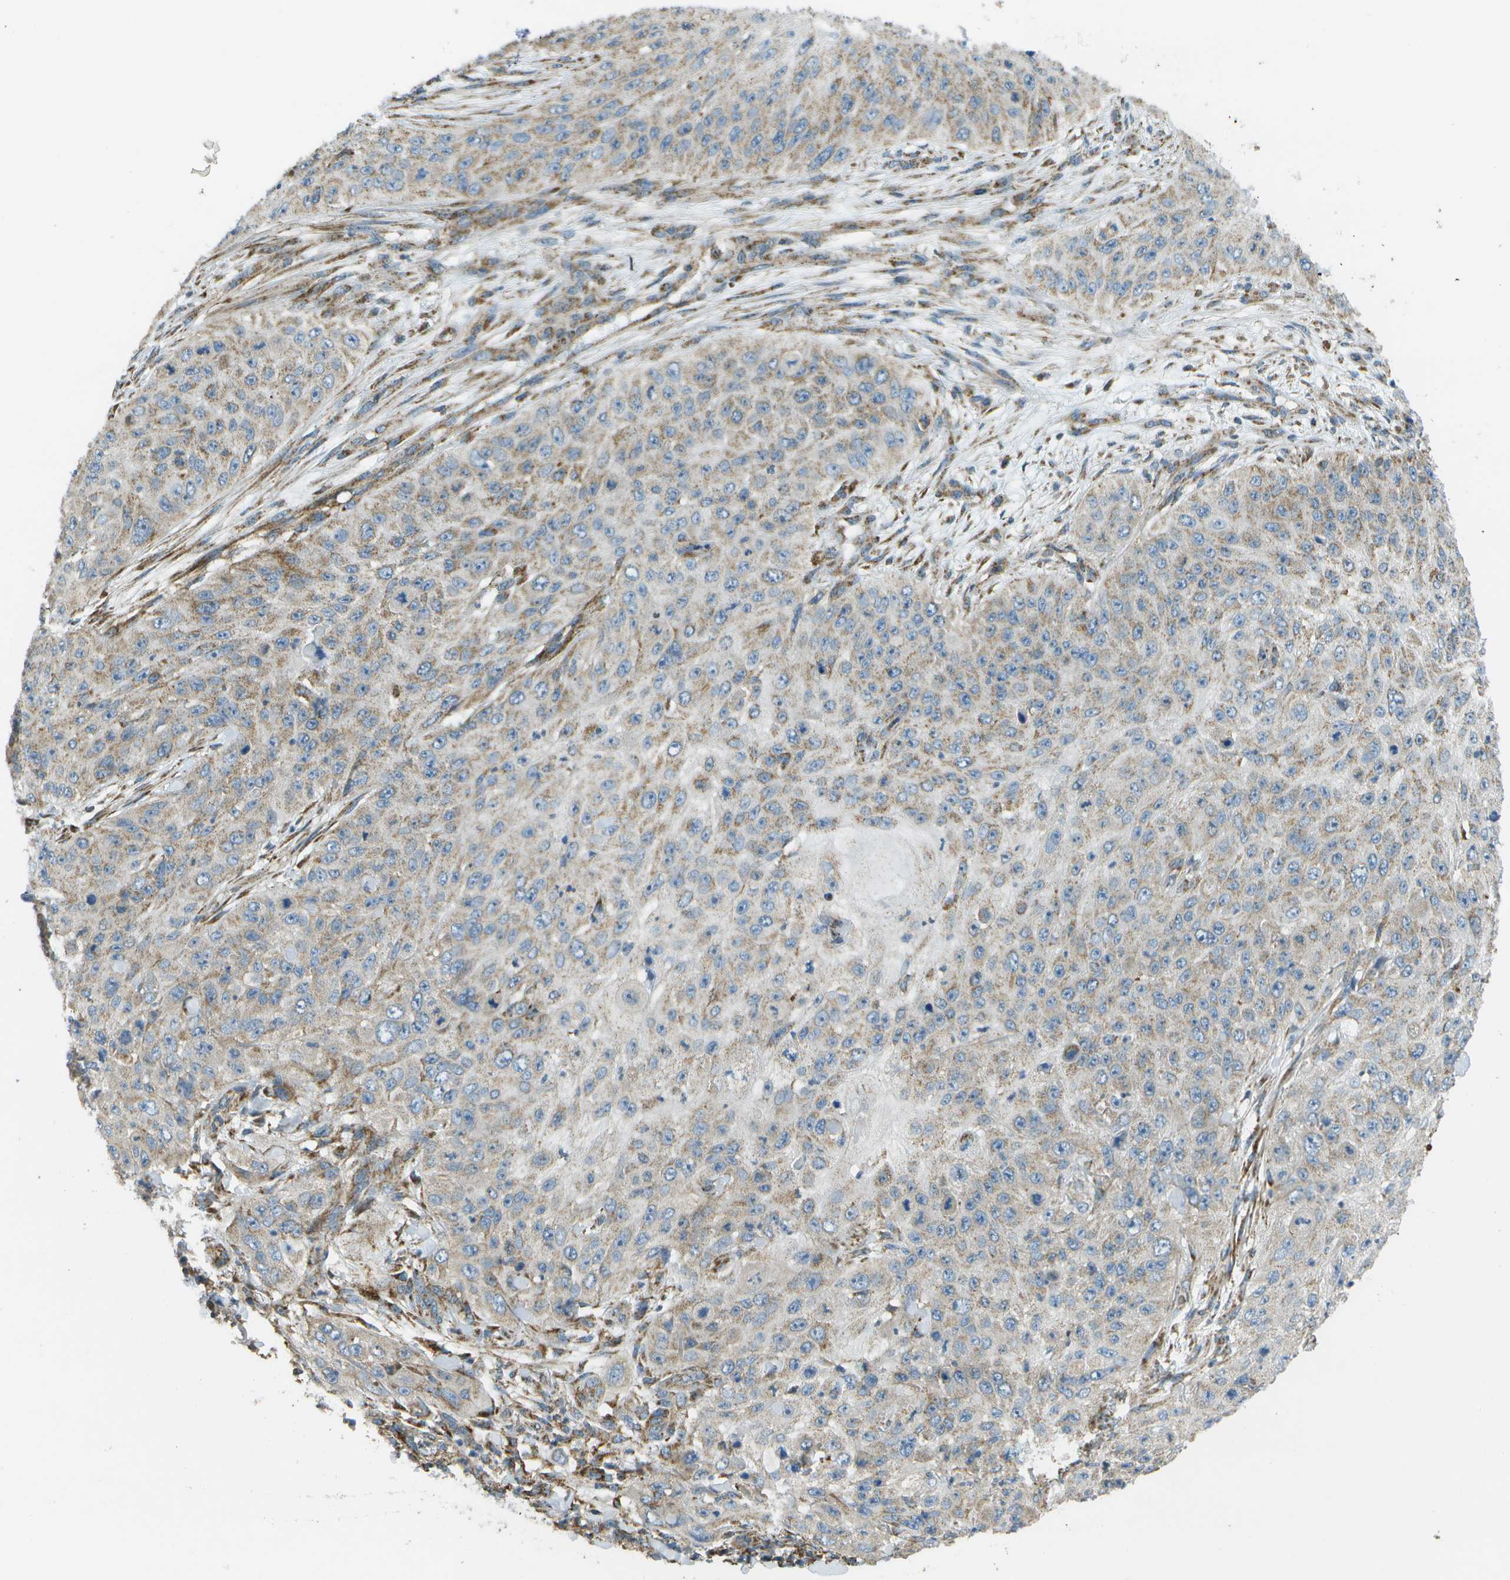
{"staining": {"intensity": "weak", "quantity": ">75%", "location": "cytoplasmic/membranous"}, "tissue": "skin cancer", "cell_type": "Tumor cells", "image_type": "cancer", "snomed": [{"axis": "morphology", "description": "Squamous cell carcinoma, NOS"}, {"axis": "topography", "description": "Skin"}], "caption": "Human skin cancer (squamous cell carcinoma) stained for a protein (brown) exhibits weak cytoplasmic/membranous positive expression in about >75% of tumor cells.", "gene": "NRK", "patient": {"sex": "female", "age": 80}}